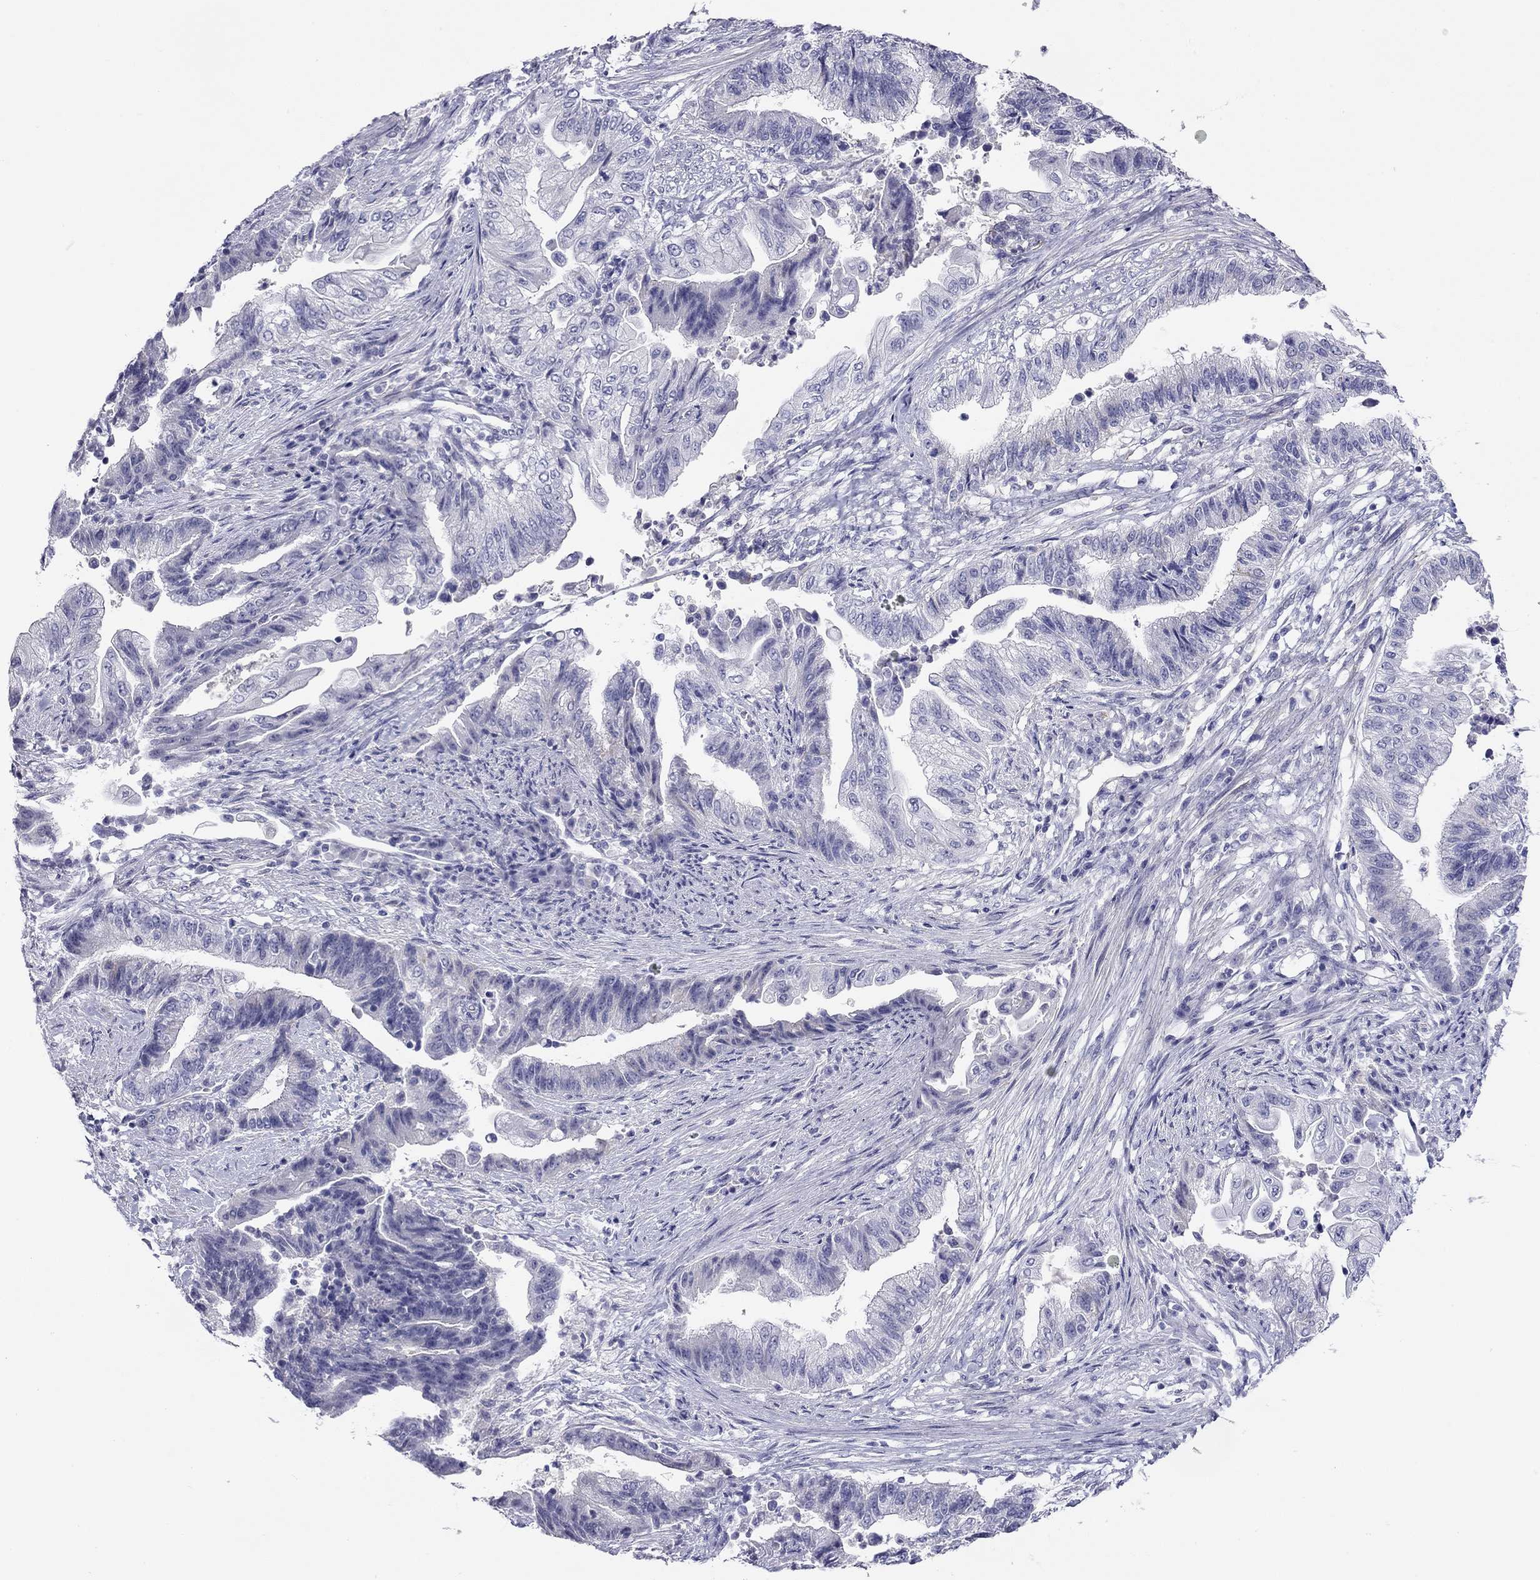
{"staining": {"intensity": "negative", "quantity": "none", "location": "none"}, "tissue": "endometrial cancer", "cell_type": "Tumor cells", "image_type": "cancer", "snomed": [{"axis": "morphology", "description": "Adenocarcinoma, NOS"}, {"axis": "topography", "description": "Uterus"}, {"axis": "topography", "description": "Endometrium"}], "caption": "Tumor cells show no significant staining in adenocarcinoma (endometrial).", "gene": "RTL1", "patient": {"sex": "female", "age": 54}}